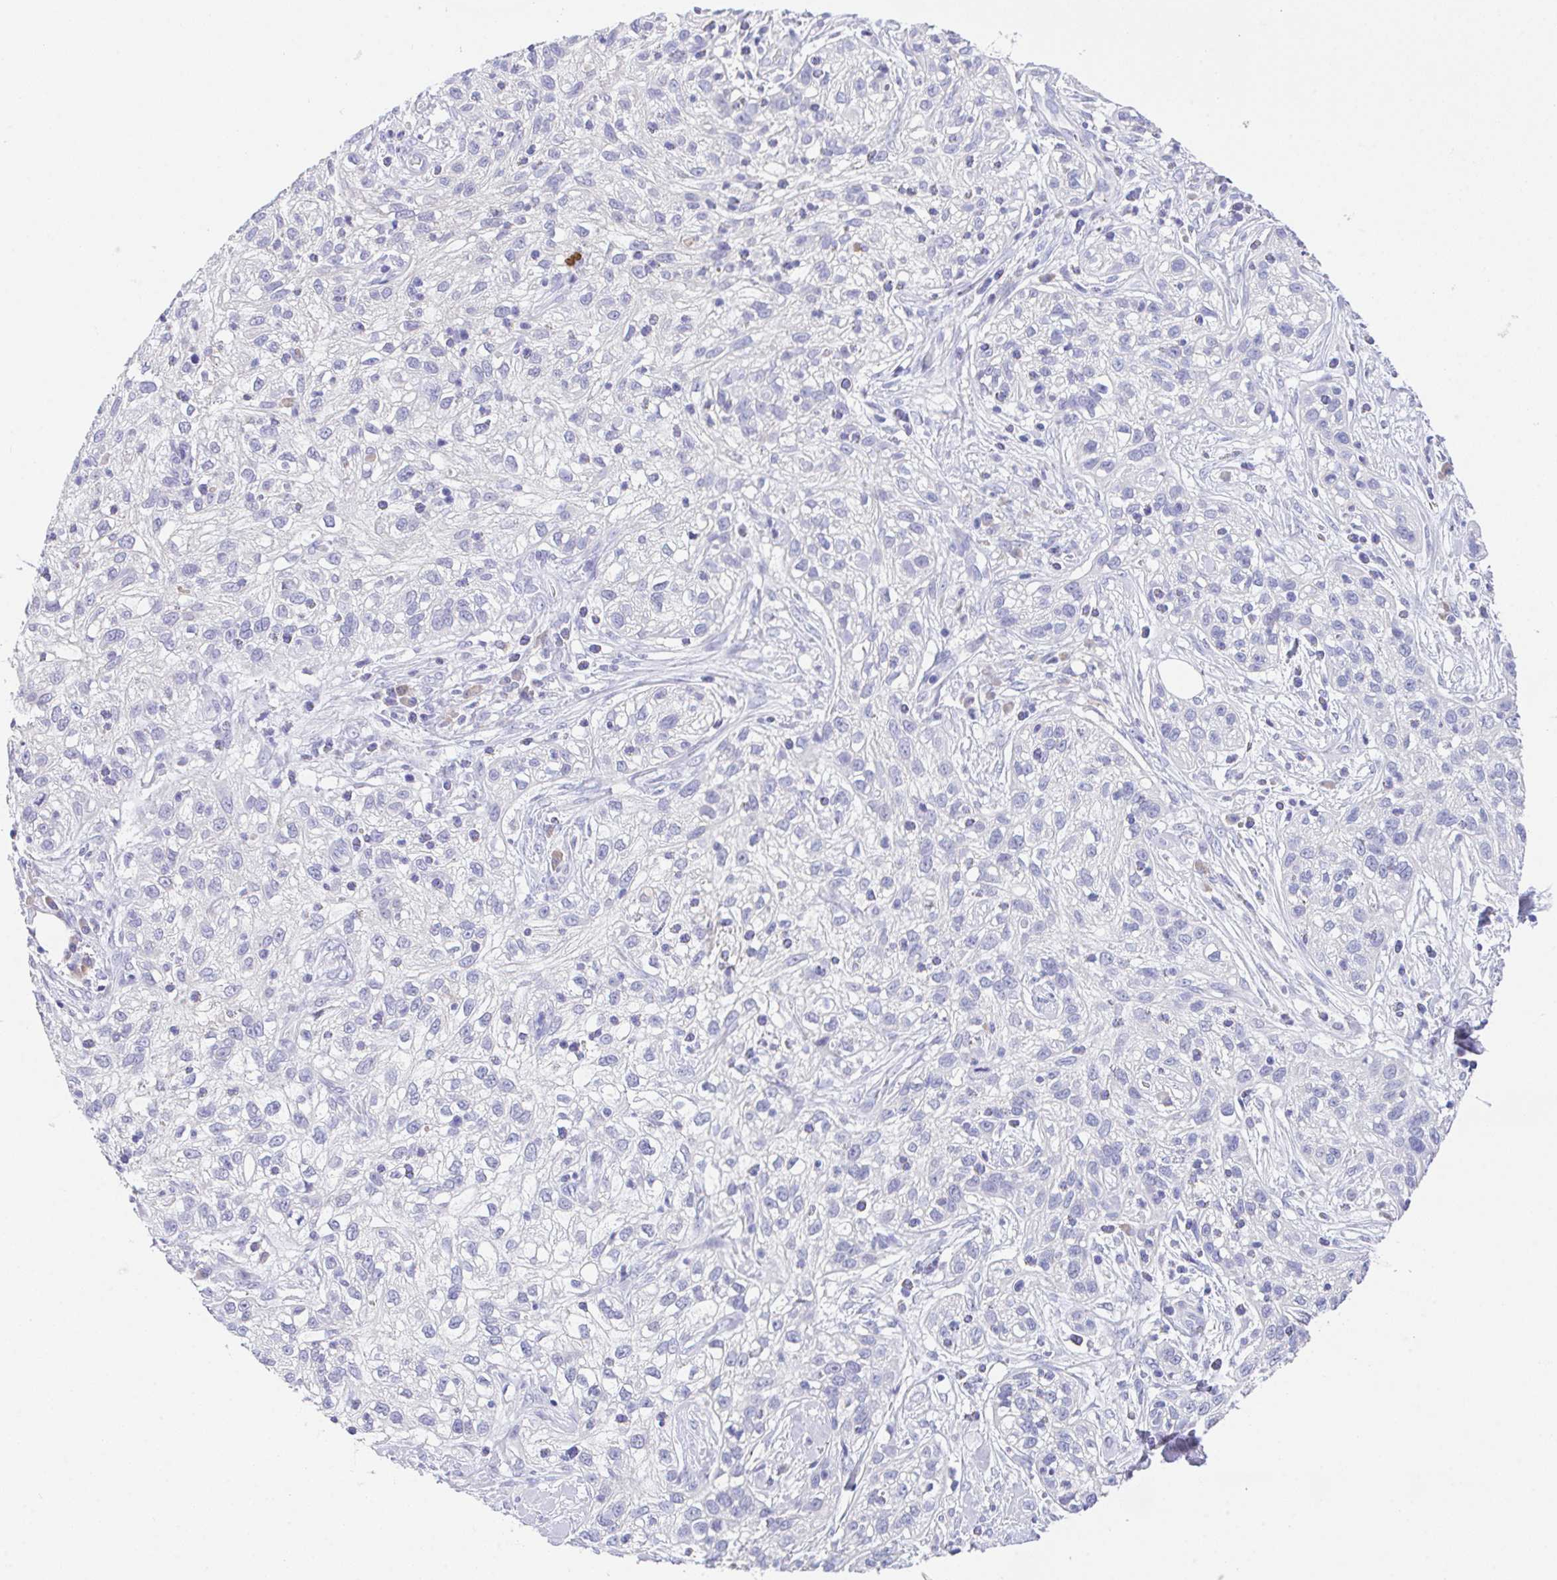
{"staining": {"intensity": "negative", "quantity": "none", "location": "none"}, "tissue": "skin cancer", "cell_type": "Tumor cells", "image_type": "cancer", "snomed": [{"axis": "morphology", "description": "Squamous cell carcinoma, NOS"}, {"axis": "topography", "description": "Skin"}], "caption": "Immunohistochemistry (IHC) photomicrograph of neoplastic tissue: skin cancer stained with DAB (3,3'-diaminobenzidine) reveals no significant protein expression in tumor cells.", "gene": "HOXB4", "patient": {"sex": "male", "age": 82}}